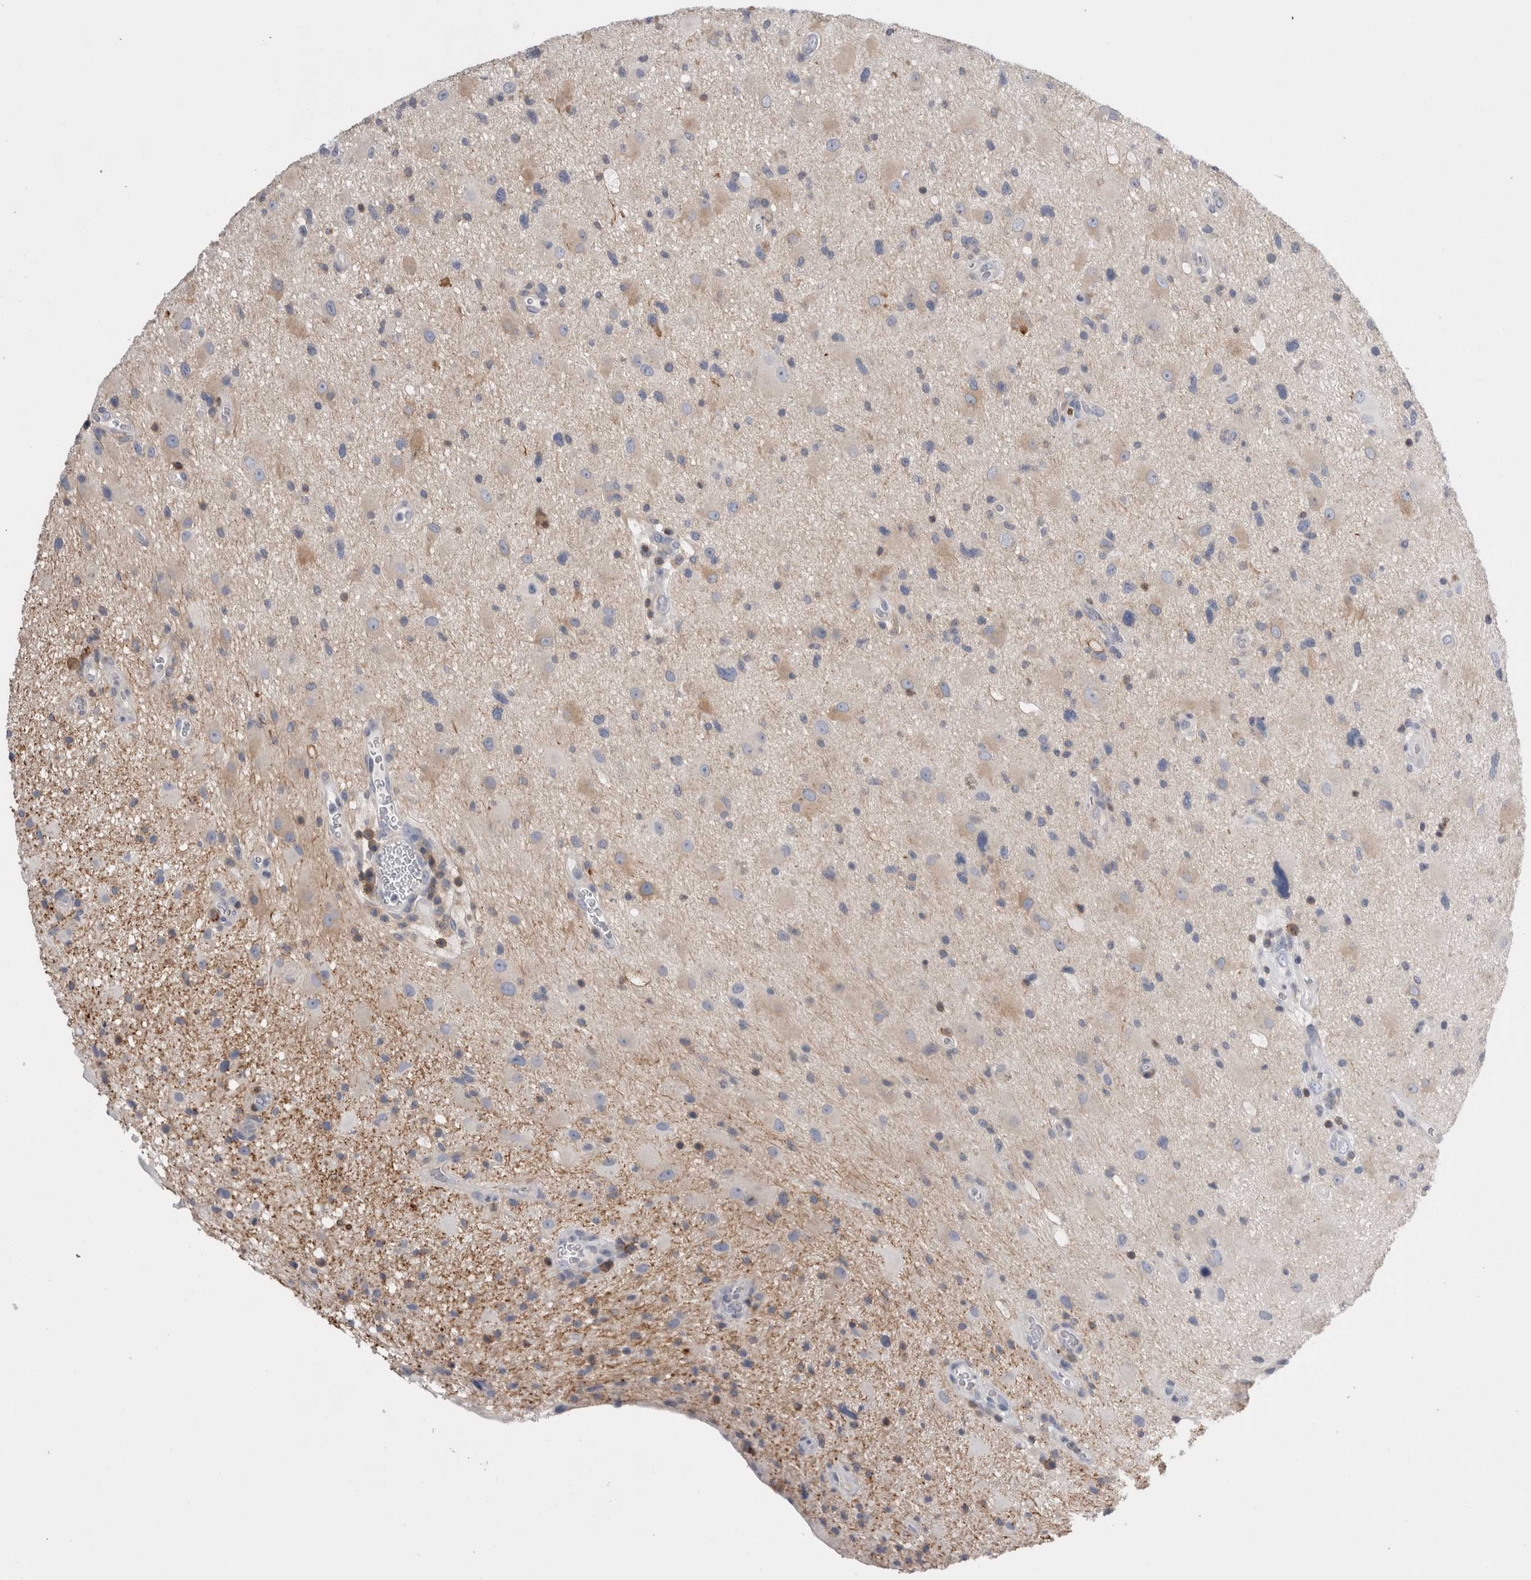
{"staining": {"intensity": "moderate", "quantity": "<25%", "location": "cytoplasmic/membranous"}, "tissue": "glioma", "cell_type": "Tumor cells", "image_type": "cancer", "snomed": [{"axis": "morphology", "description": "Glioma, malignant, High grade"}, {"axis": "topography", "description": "Brain"}], "caption": "Immunohistochemistry (IHC) photomicrograph of neoplastic tissue: glioma stained using immunohistochemistry (IHC) exhibits low levels of moderate protein expression localized specifically in the cytoplasmic/membranous of tumor cells, appearing as a cytoplasmic/membranous brown color.", "gene": "DCTN6", "patient": {"sex": "male", "age": 33}}